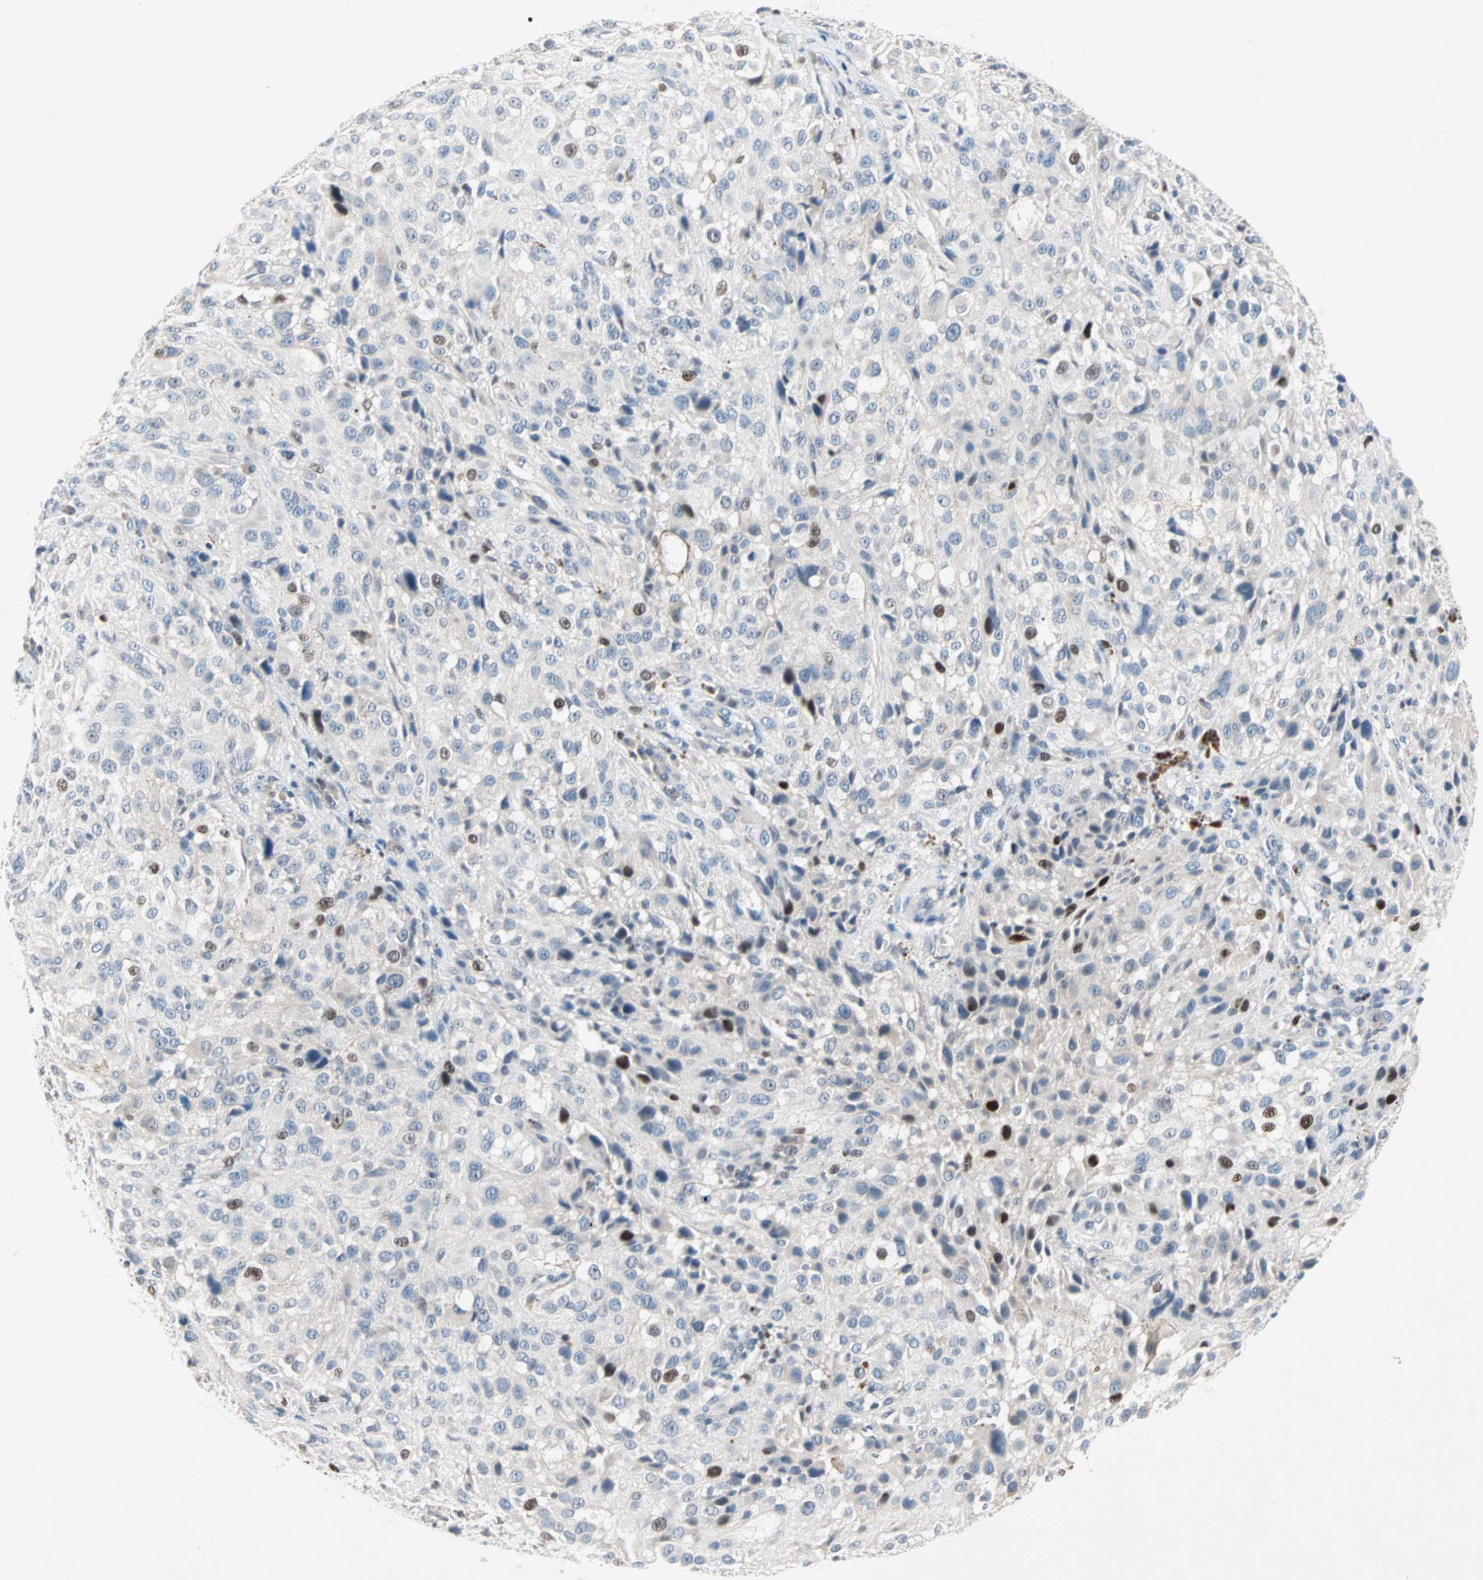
{"staining": {"intensity": "strong", "quantity": "<25%", "location": "nuclear"}, "tissue": "melanoma", "cell_type": "Tumor cells", "image_type": "cancer", "snomed": [{"axis": "morphology", "description": "Necrosis, NOS"}, {"axis": "morphology", "description": "Malignant melanoma, NOS"}, {"axis": "topography", "description": "Skin"}], "caption": "Brown immunohistochemical staining in malignant melanoma displays strong nuclear positivity in approximately <25% of tumor cells.", "gene": "CCNE2", "patient": {"sex": "female", "age": 87}}